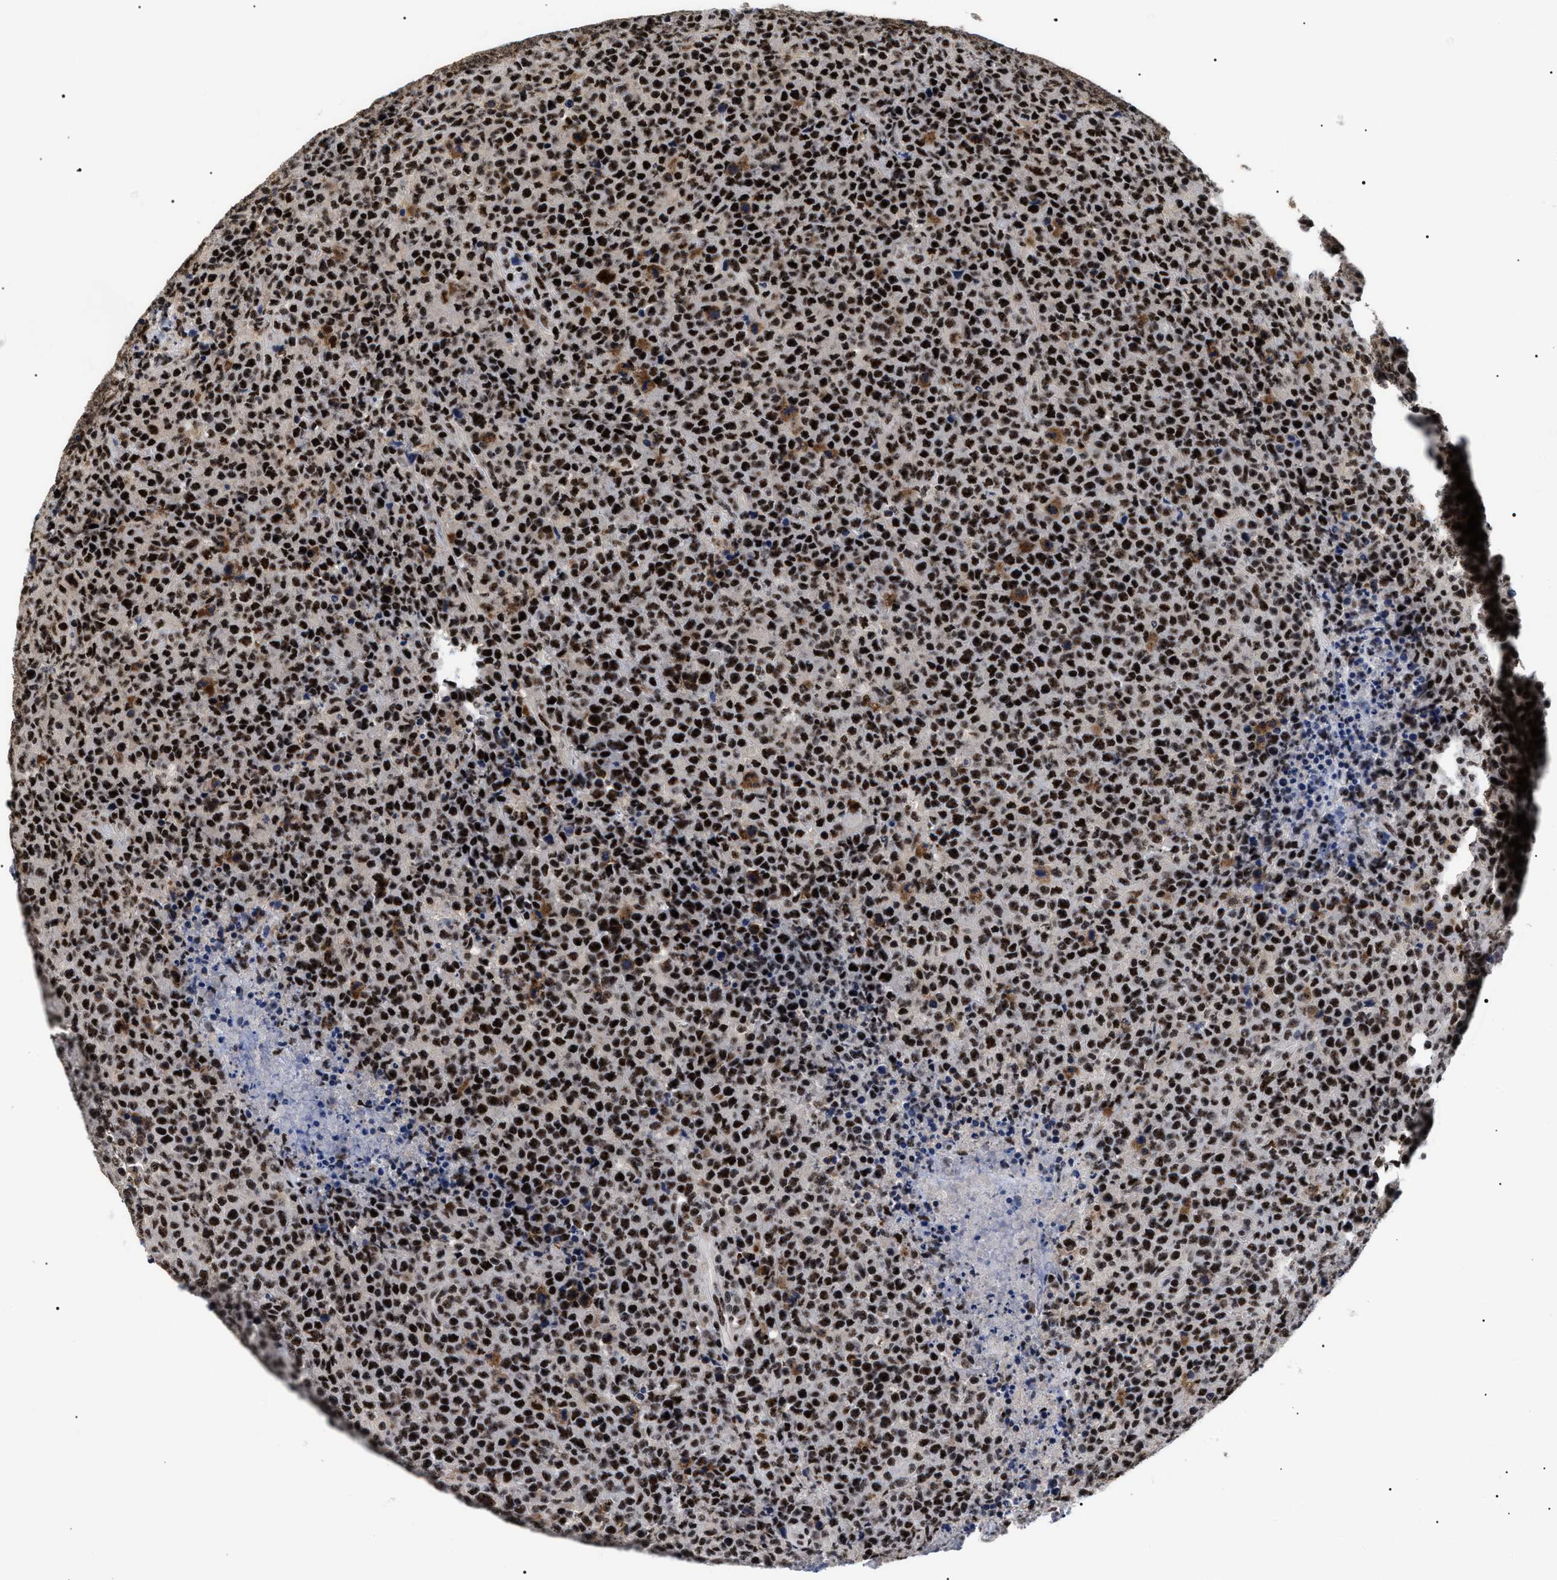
{"staining": {"intensity": "strong", "quantity": ">75%", "location": "nuclear"}, "tissue": "lymphoma", "cell_type": "Tumor cells", "image_type": "cancer", "snomed": [{"axis": "morphology", "description": "Malignant lymphoma, non-Hodgkin's type, High grade"}, {"axis": "topography", "description": "Lymph node"}], "caption": "This photomicrograph reveals IHC staining of human lymphoma, with high strong nuclear positivity in approximately >75% of tumor cells.", "gene": "CAAP1", "patient": {"sex": "male", "age": 13}}